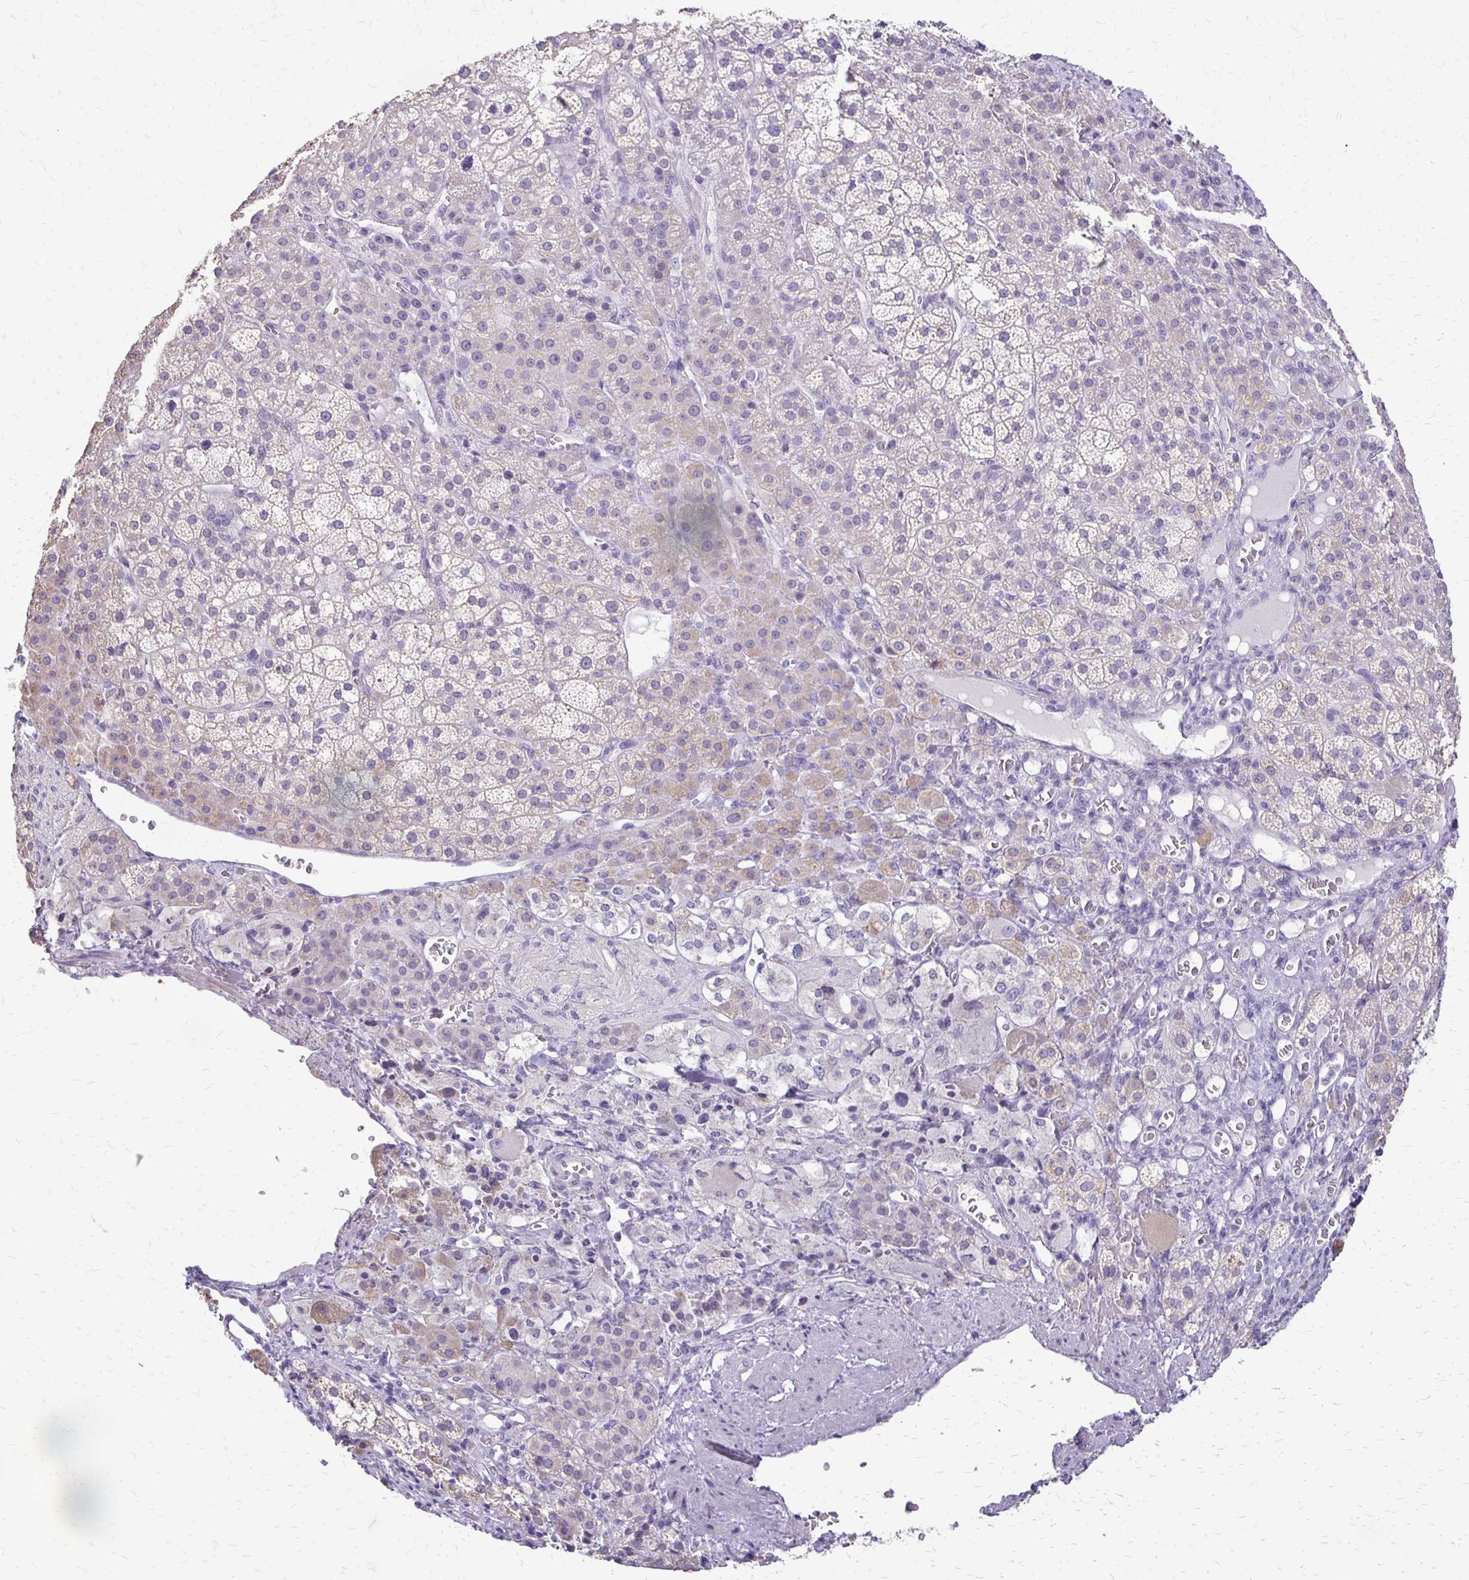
{"staining": {"intensity": "weak", "quantity": "<25%", "location": "cytoplasmic/membranous"}, "tissue": "adrenal gland", "cell_type": "Glandular cells", "image_type": "normal", "snomed": [{"axis": "morphology", "description": "Normal tissue, NOS"}, {"axis": "topography", "description": "Adrenal gland"}], "caption": "Immunohistochemistry (IHC) image of unremarkable adrenal gland: human adrenal gland stained with DAB (3,3'-diaminobenzidine) displays no significant protein positivity in glandular cells. (DAB (3,3'-diaminobenzidine) immunohistochemistry visualized using brightfield microscopy, high magnification).", "gene": "ALPG", "patient": {"sex": "female", "age": 60}}